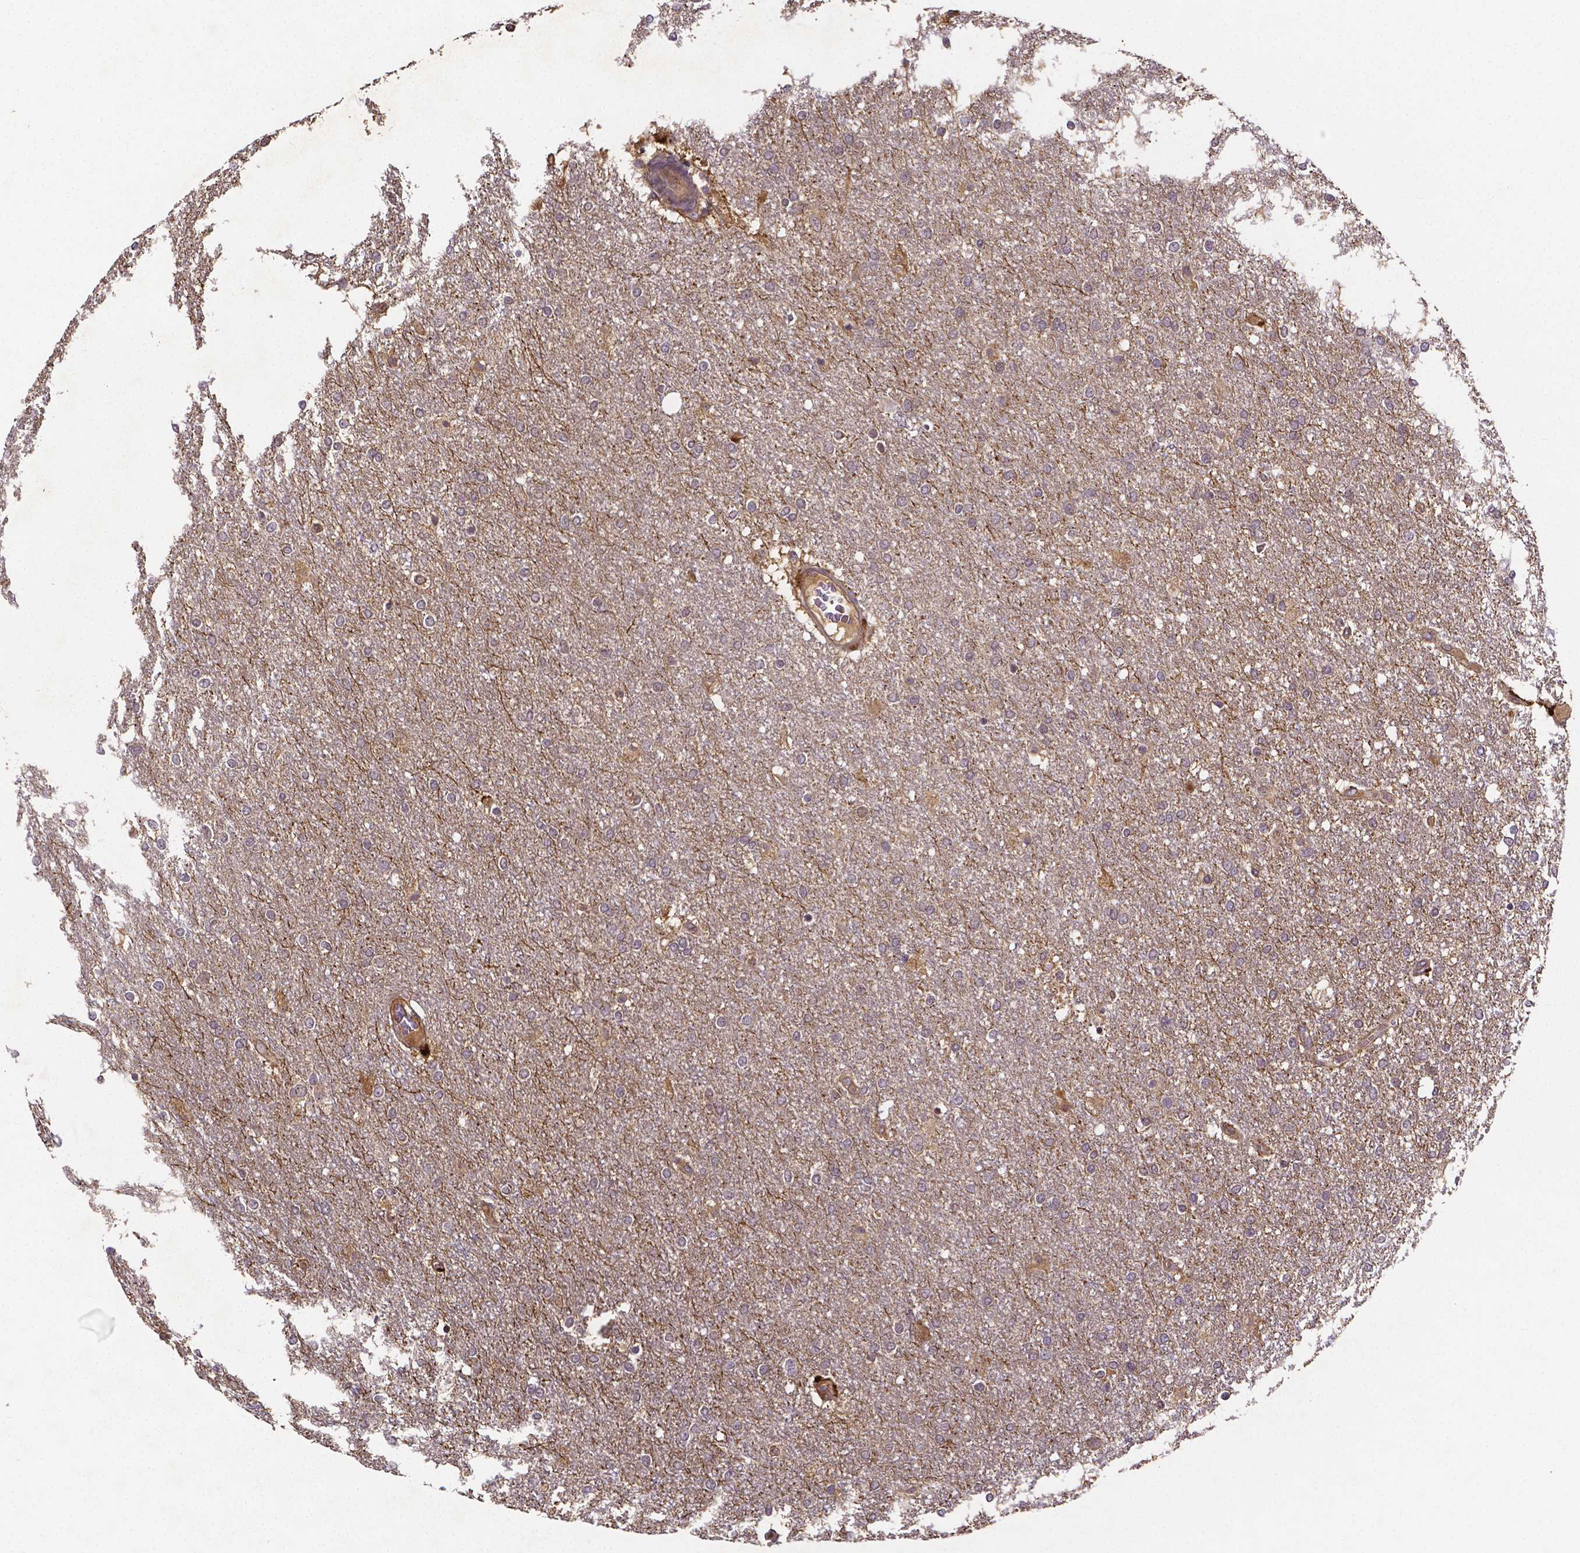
{"staining": {"intensity": "negative", "quantity": "none", "location": "none"}, "tissue": "glioma", "cell_type": "Tumor cells", "image_type": "cancer", "snomed": [{"axis": "morphology", "description": "Glioma, malignant, High grade"}, {"axis": "topography", "description": "Brain"}], "caption": "This is an immunohistochemistry (IHC) micrograph of human glioma. There is no staining in tumor cells.", "gene": "RNF123", "patient": {"sex": "female", "age": 61}}